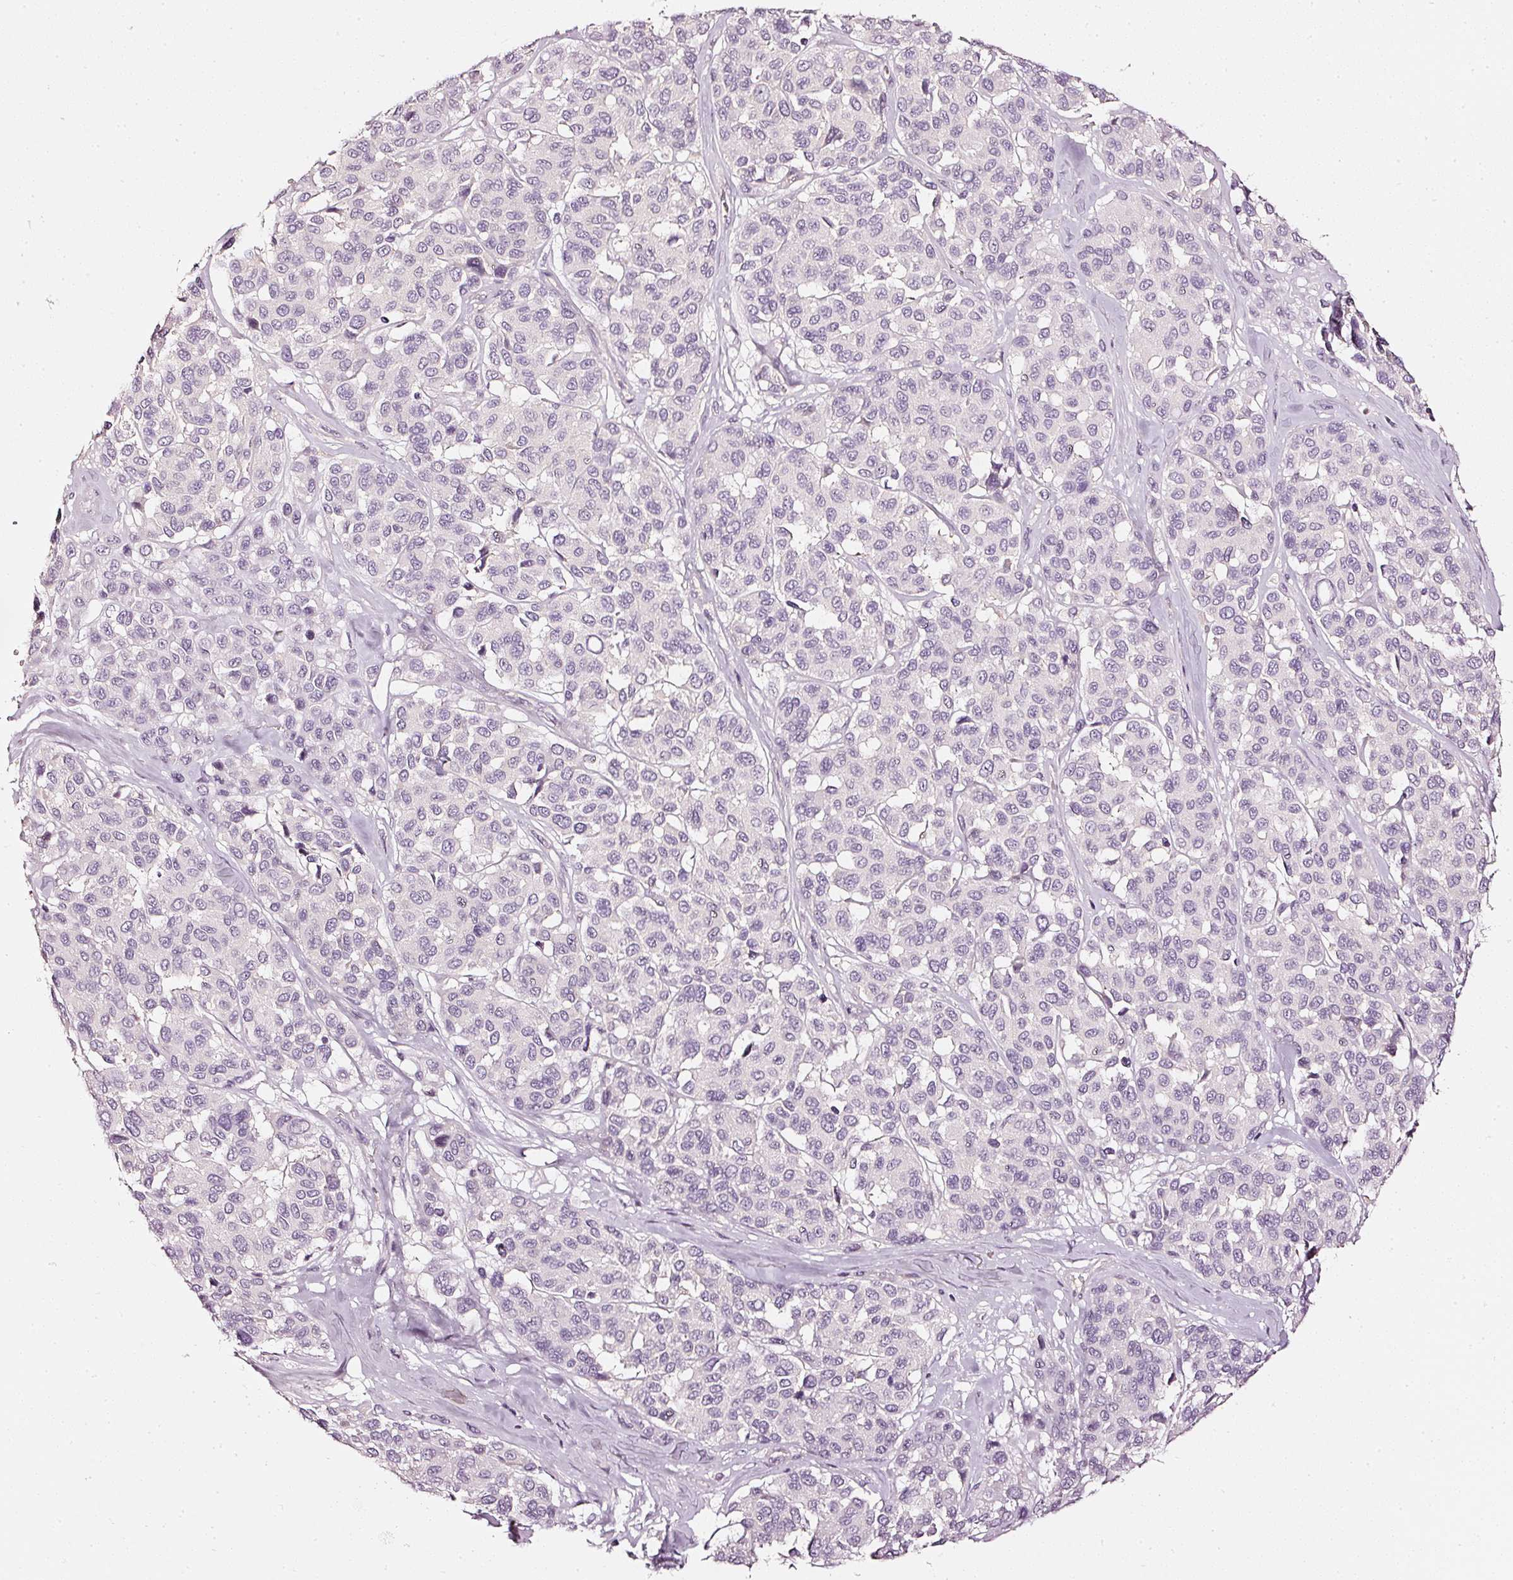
{"staining": {"intensity": "negative", "quantity": "none", "location": "none"}, "tissue": "melanoma", "cell_type": "Tumor cells", "image_type": "cancer", "snomed": [{"axis": "morphology", "description": "Malignant melanoma, NOS"}, {"axis": "topography", "description": "Skin"}], "caption": "This photomicrograph is of malignant melanoma stained with IHC to label a protein in brown with the nuclei are counter-stained blue. There is no staining in tumor cells.", "gene": "CNP", "patient": {"sex": "female", "age": 66}}